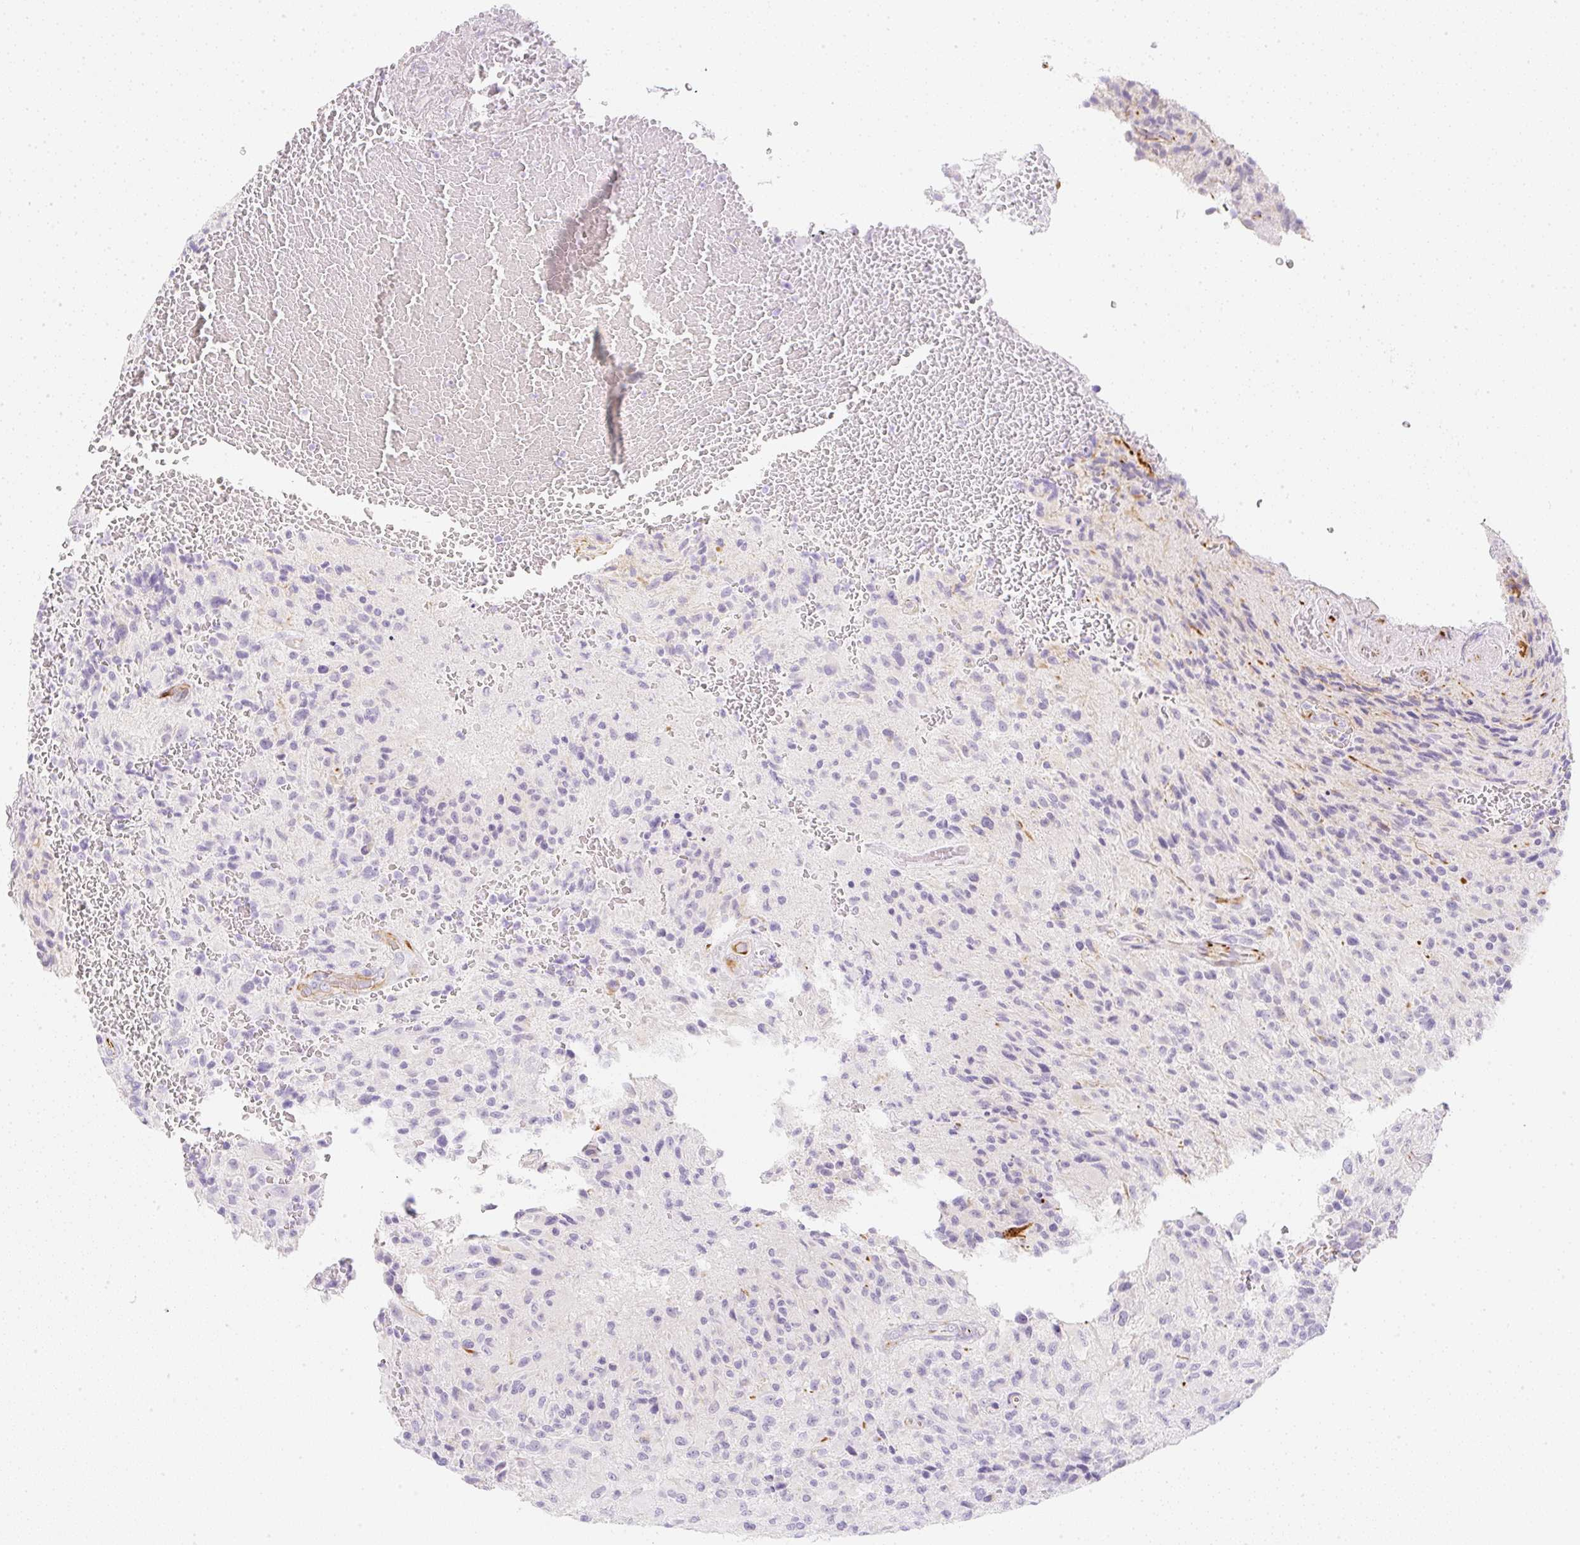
{"staining": {"intensity": "negative", "quantity": "none", "location": "none"}, "tissue": "glioma", "cell_type": "Tumor cells", "image_type": "cancer", "snomed": [{"axis": "morphology", "description": "Normal tissue, NOS"}, {"axis": "morphology", "description": "Glioma, malignant, High grade"}, {"axis": "topography", "description": "Cerebral cortex"}], "caption": "An image of malignant high-grade glioma stained for a protein exhibits no brown staining in tumor cells.", "gene": "ZNF689", "patient": {"sex": "male", "age": 56}}